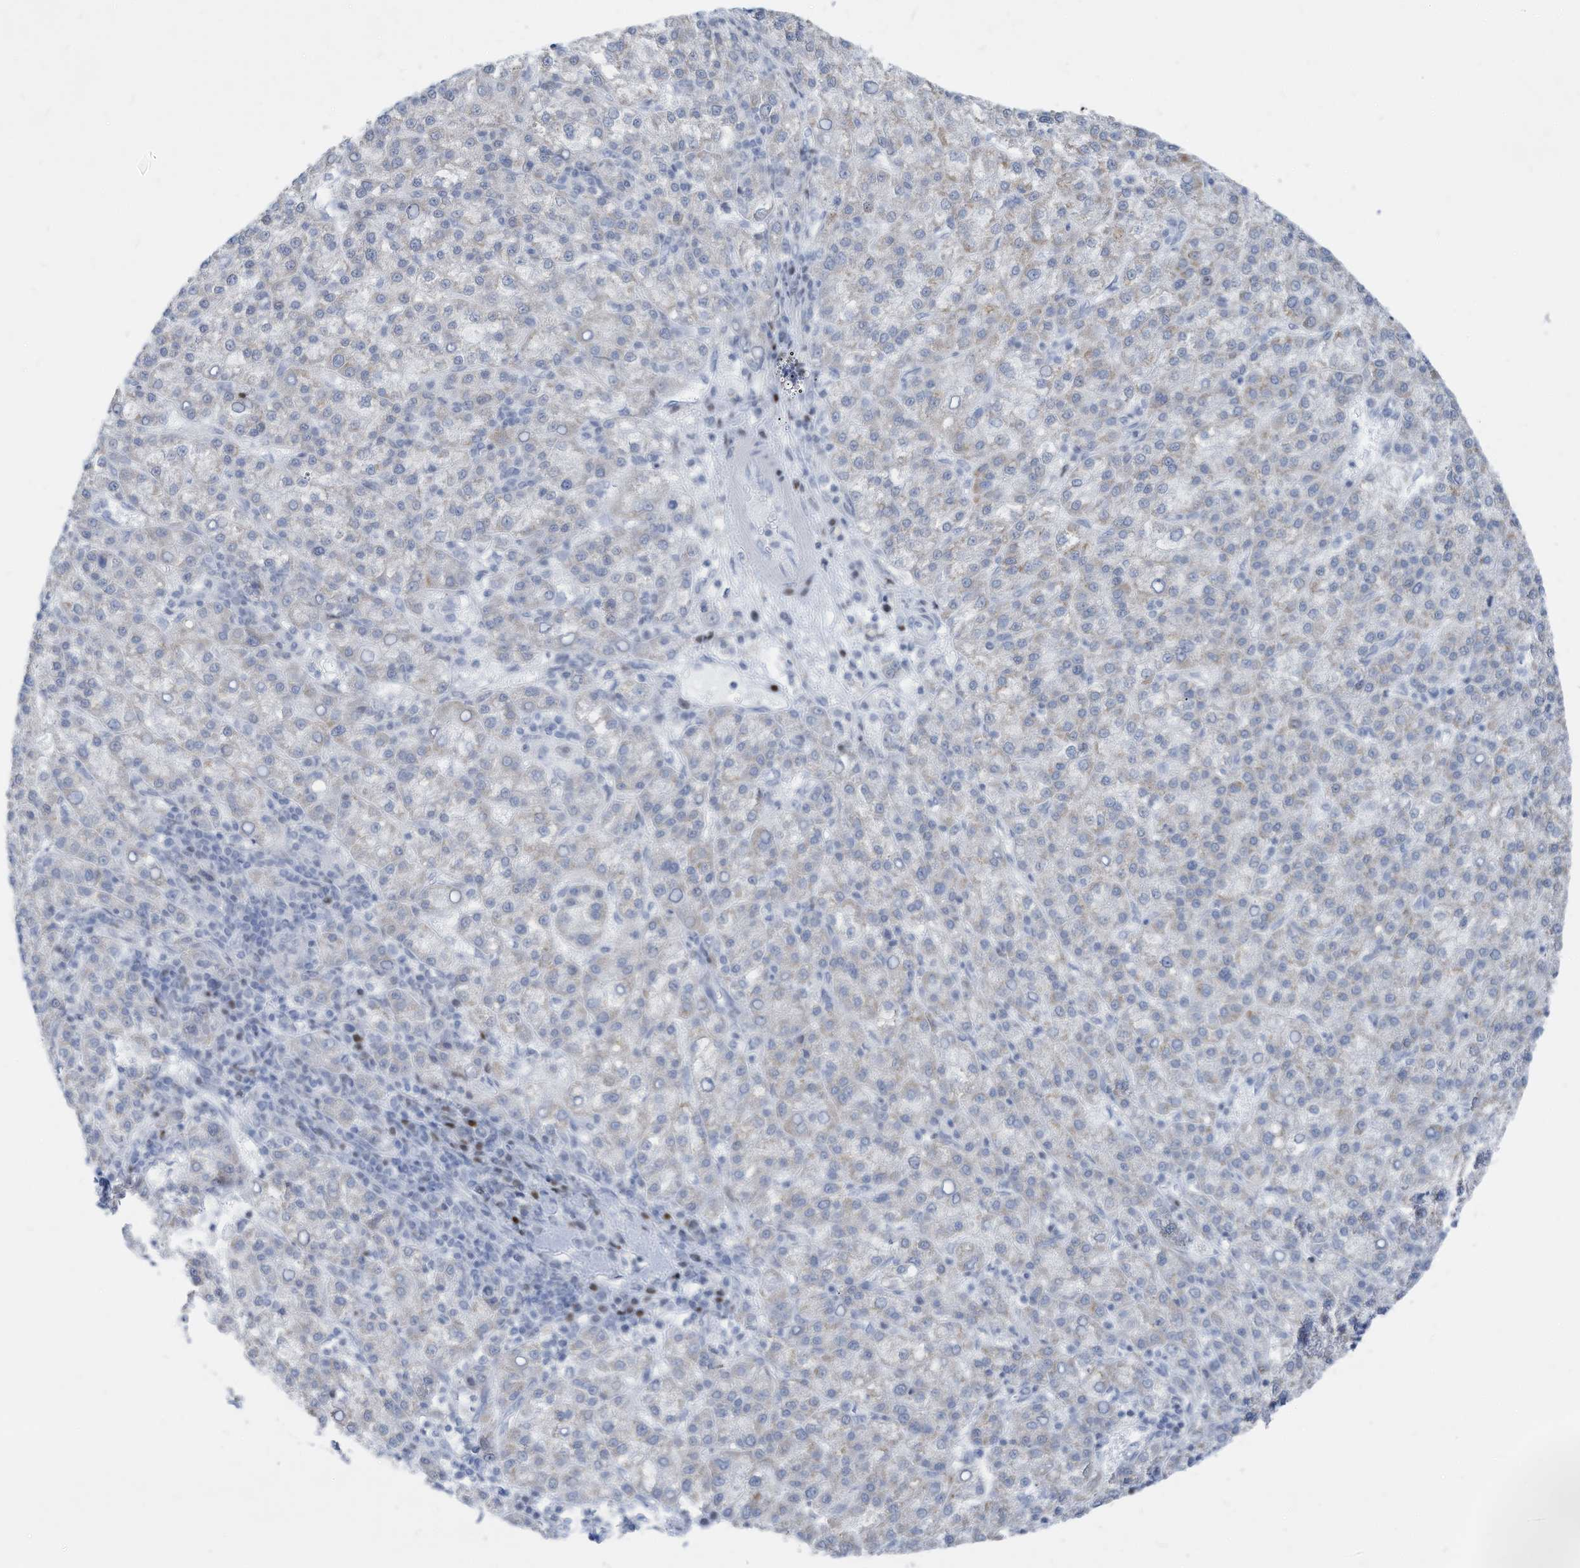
{"staining": {"intensity": "negative", "quantity": "none", "location": "none"}, "tissue": "liver cancer", "cell_type": "Tumor cells", "image_type": "cancer", "snomed": [{"axis": "morphology", "description": "Carcinoma, Hepatocellular, NOS"}, {"axis": "topography", "description": "Liver"}], "caption": "Tumor cells are negative for protein expression in human liver cancer.", "gene": "FRS3", "patient": {"sex": "female", "age": 58}}